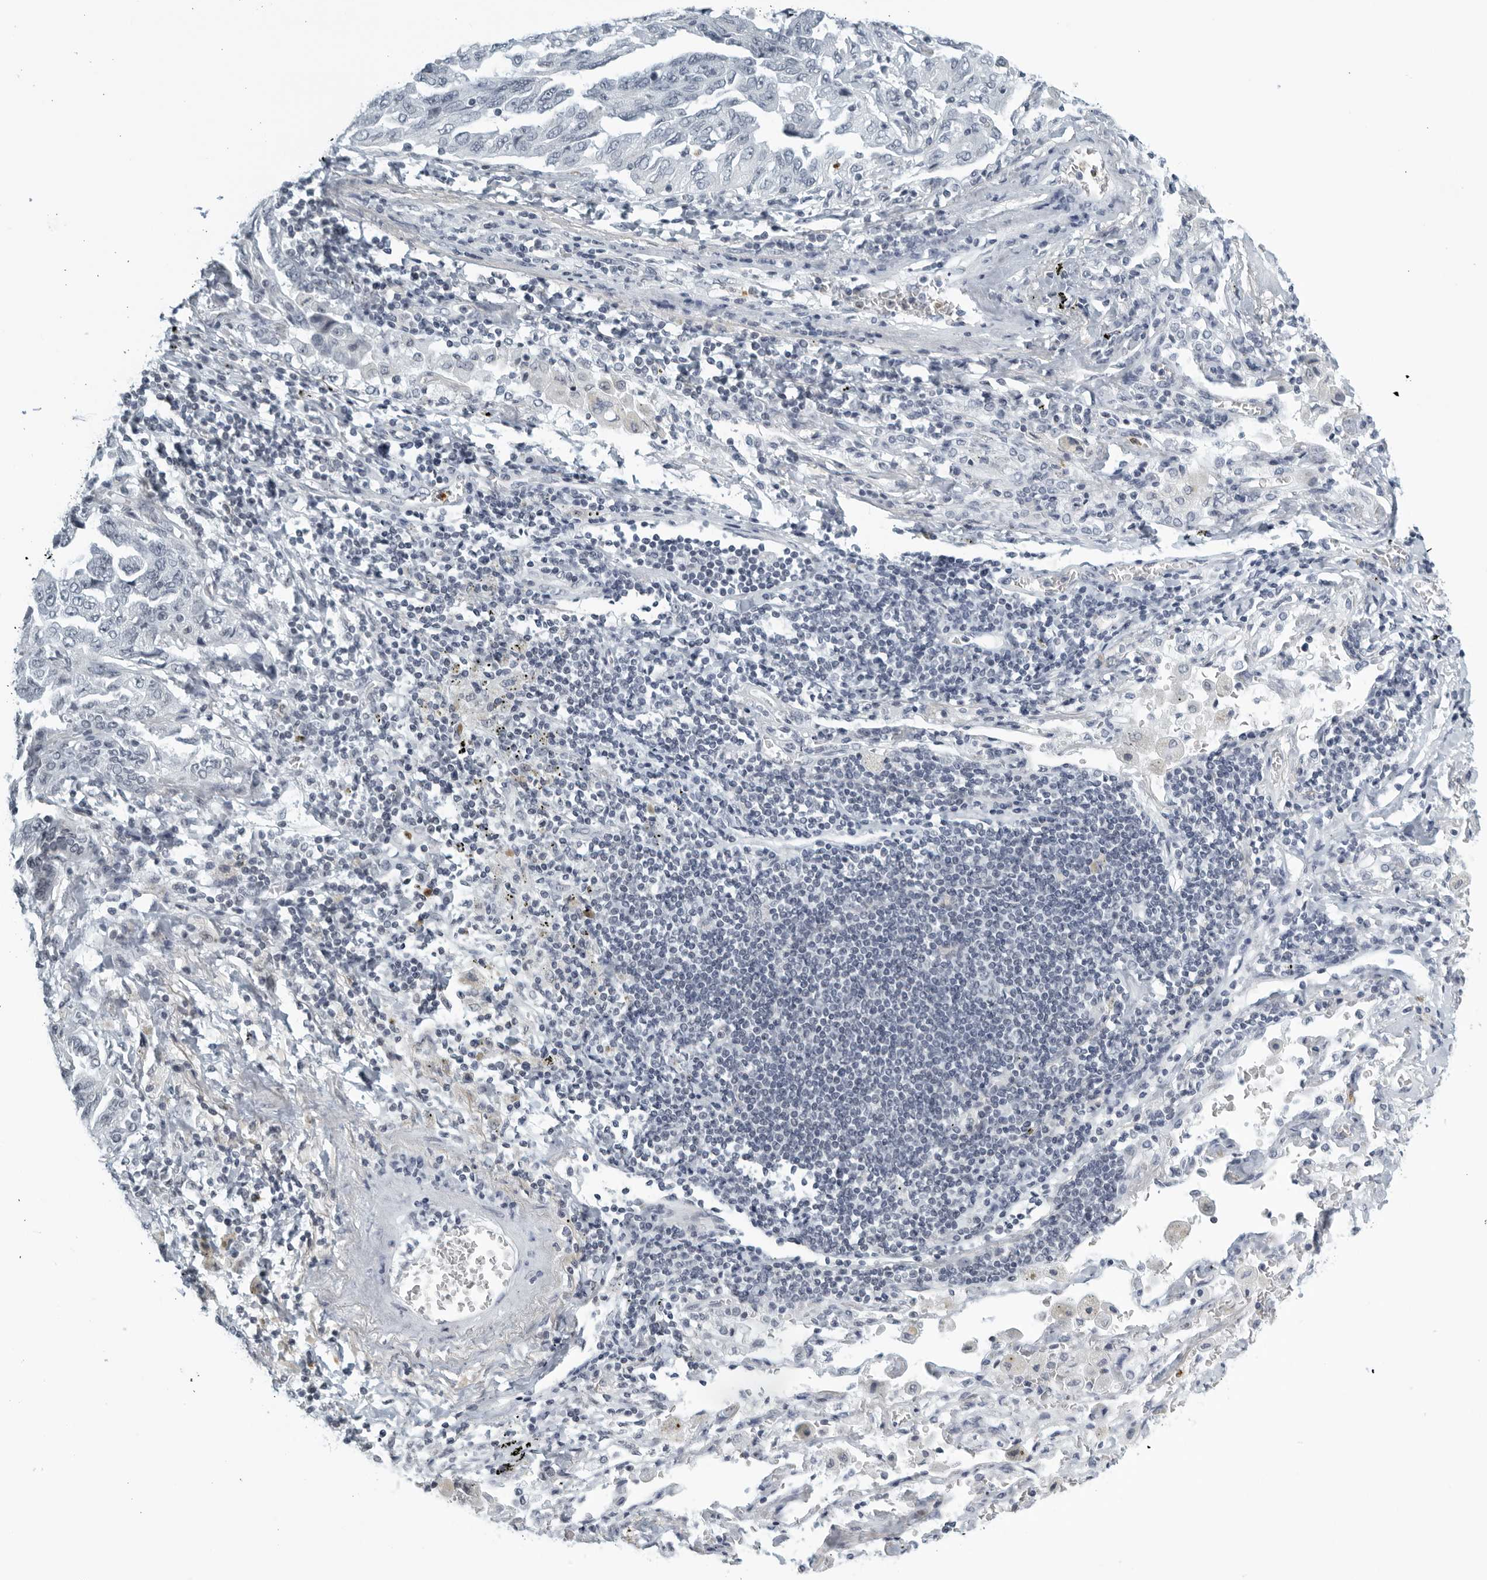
{"staining": {"intensity": "negative", "quantity": "none", "location": "none"}, "tissue": "lung cancer", "cell_type": "Tumor cells", "image_type": "cancer", "snomed": [{"axis": "morphology", "description": "Adenocarcinoma, NOS"}, {"axis": "topography", "description": "Lung"}], "caption": "Human lung cancer (adenocarcinoma) stained for a protein using immunohistochemistry exhibits no expression in tumor cells.", "gene": "KLK7", "patient": {"sex": "female", "age": 51}}